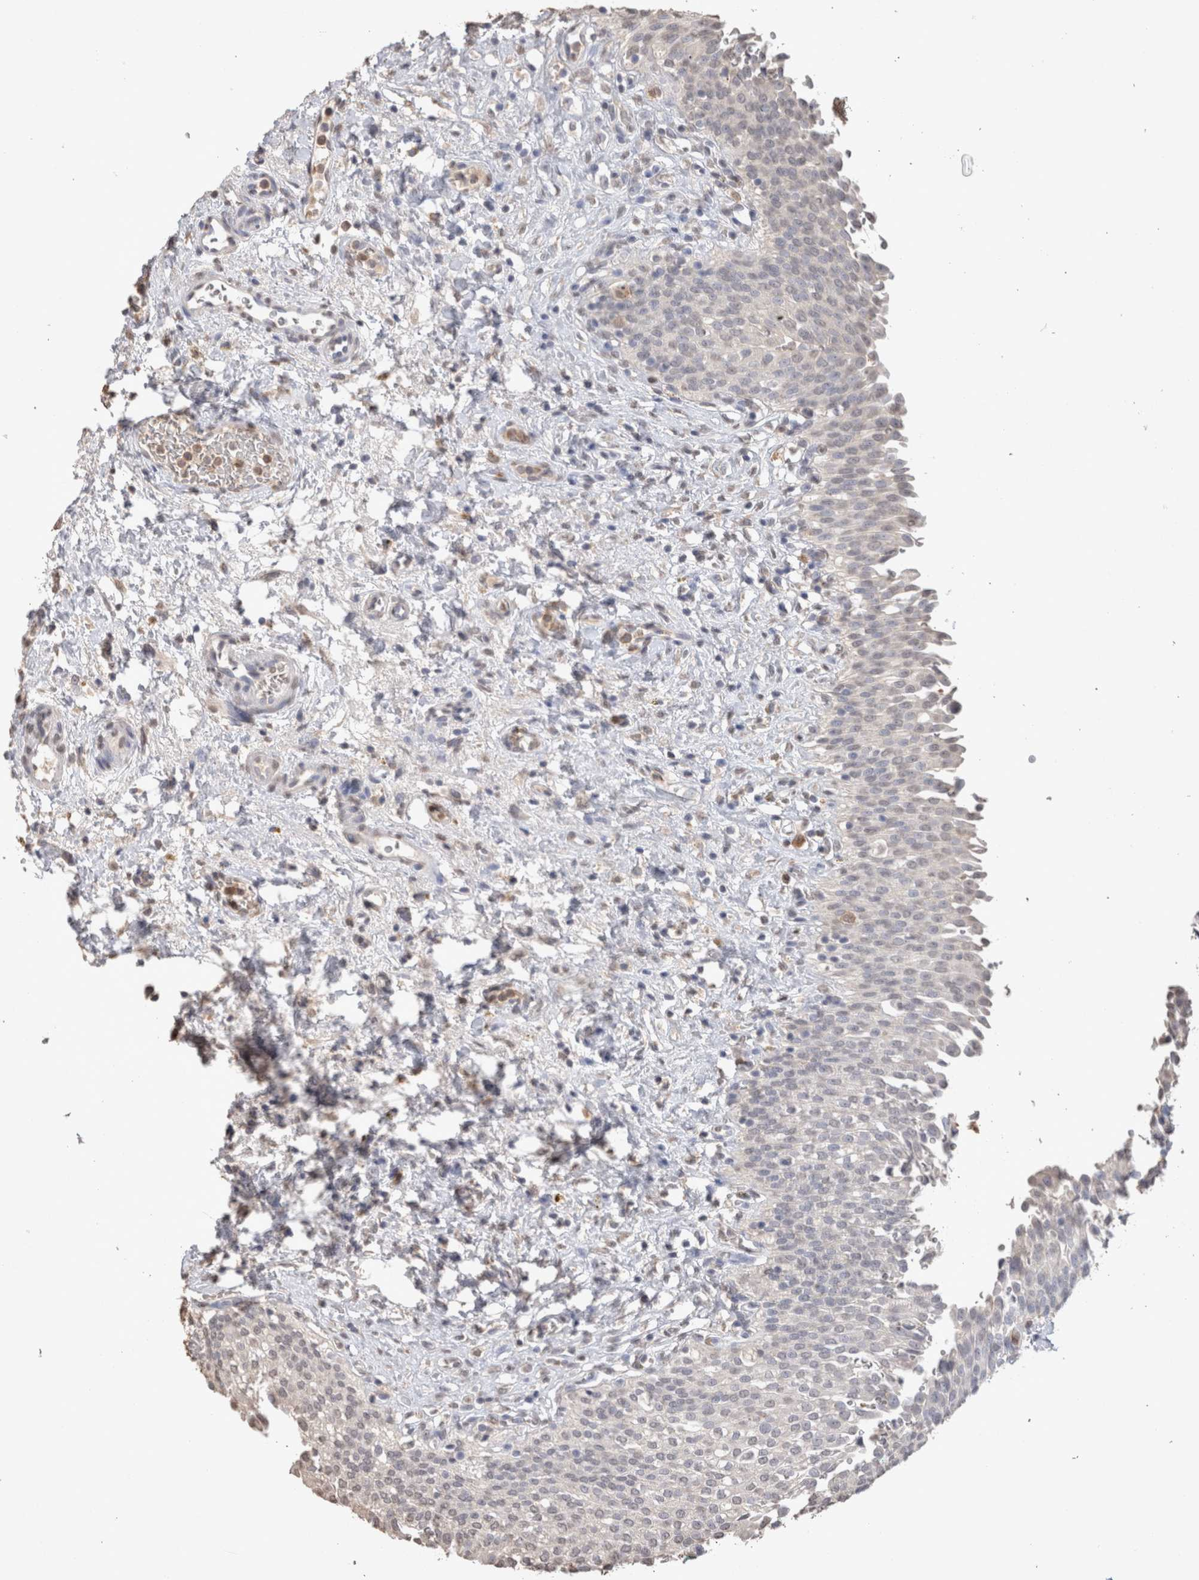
{"staining": {"intensity": "weak", "quantity": "<25%", "location": "nuclear"}, "tissue": "urinary bladder", "cell_type": "Urothelial cells", "image_type": "normal", "snomed": [{"axis": "morphology", "description": "Urothelial carcinoma, High grade"}, {"axis": "topography", "description": "Urinary bladder"}], "caption": "Urothelial cells show no significant expression in normal urinary bladder. Brightfield microscopy of immunohistochemistry (IHC) stained with DAB (brown) and hematoxylin (blue), captured at high magnification.", "gene": "LGALS2", "patient": {"sex": "male", "age": 46}}